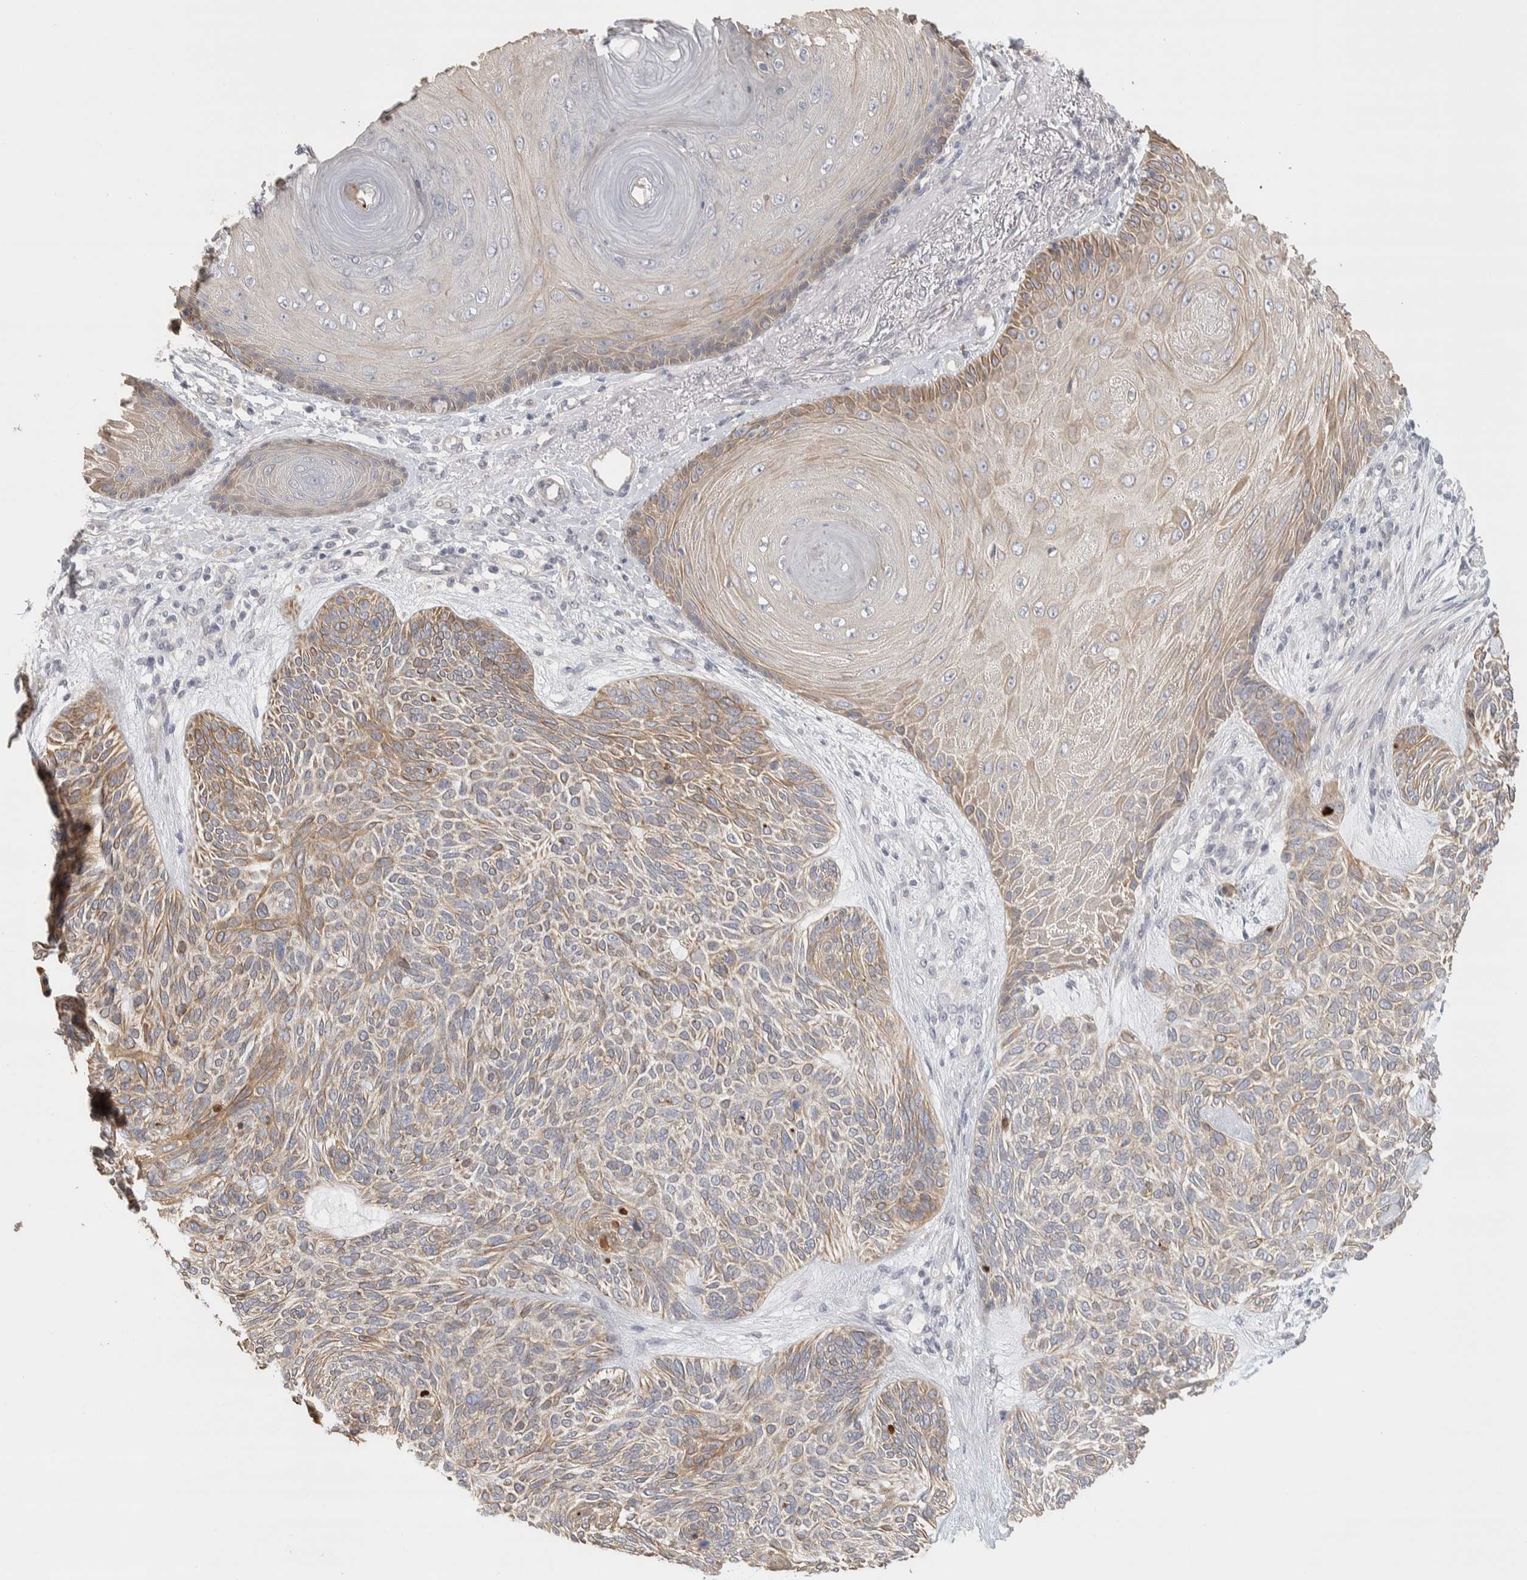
{"staining": {"intensity": "weak", "quantity": ">75%", "location": "cytoplasmic/membranous"}, "tissue": "skin cancer", "cell_type": "Tumor cells", "image_type": "cancer", "snomed": [{"axis": "morphology", "description": "Basal cell carcinoma"}, {"axis": "topography", "description": "Skin"}], "caption": "Skin cancer stained with a brown dye shows weak cytoplasmic/membranous positive expression in about >75% of tumor cells.", "gene": "DCXR", "patient": {"sex": "male", "age": 55}}